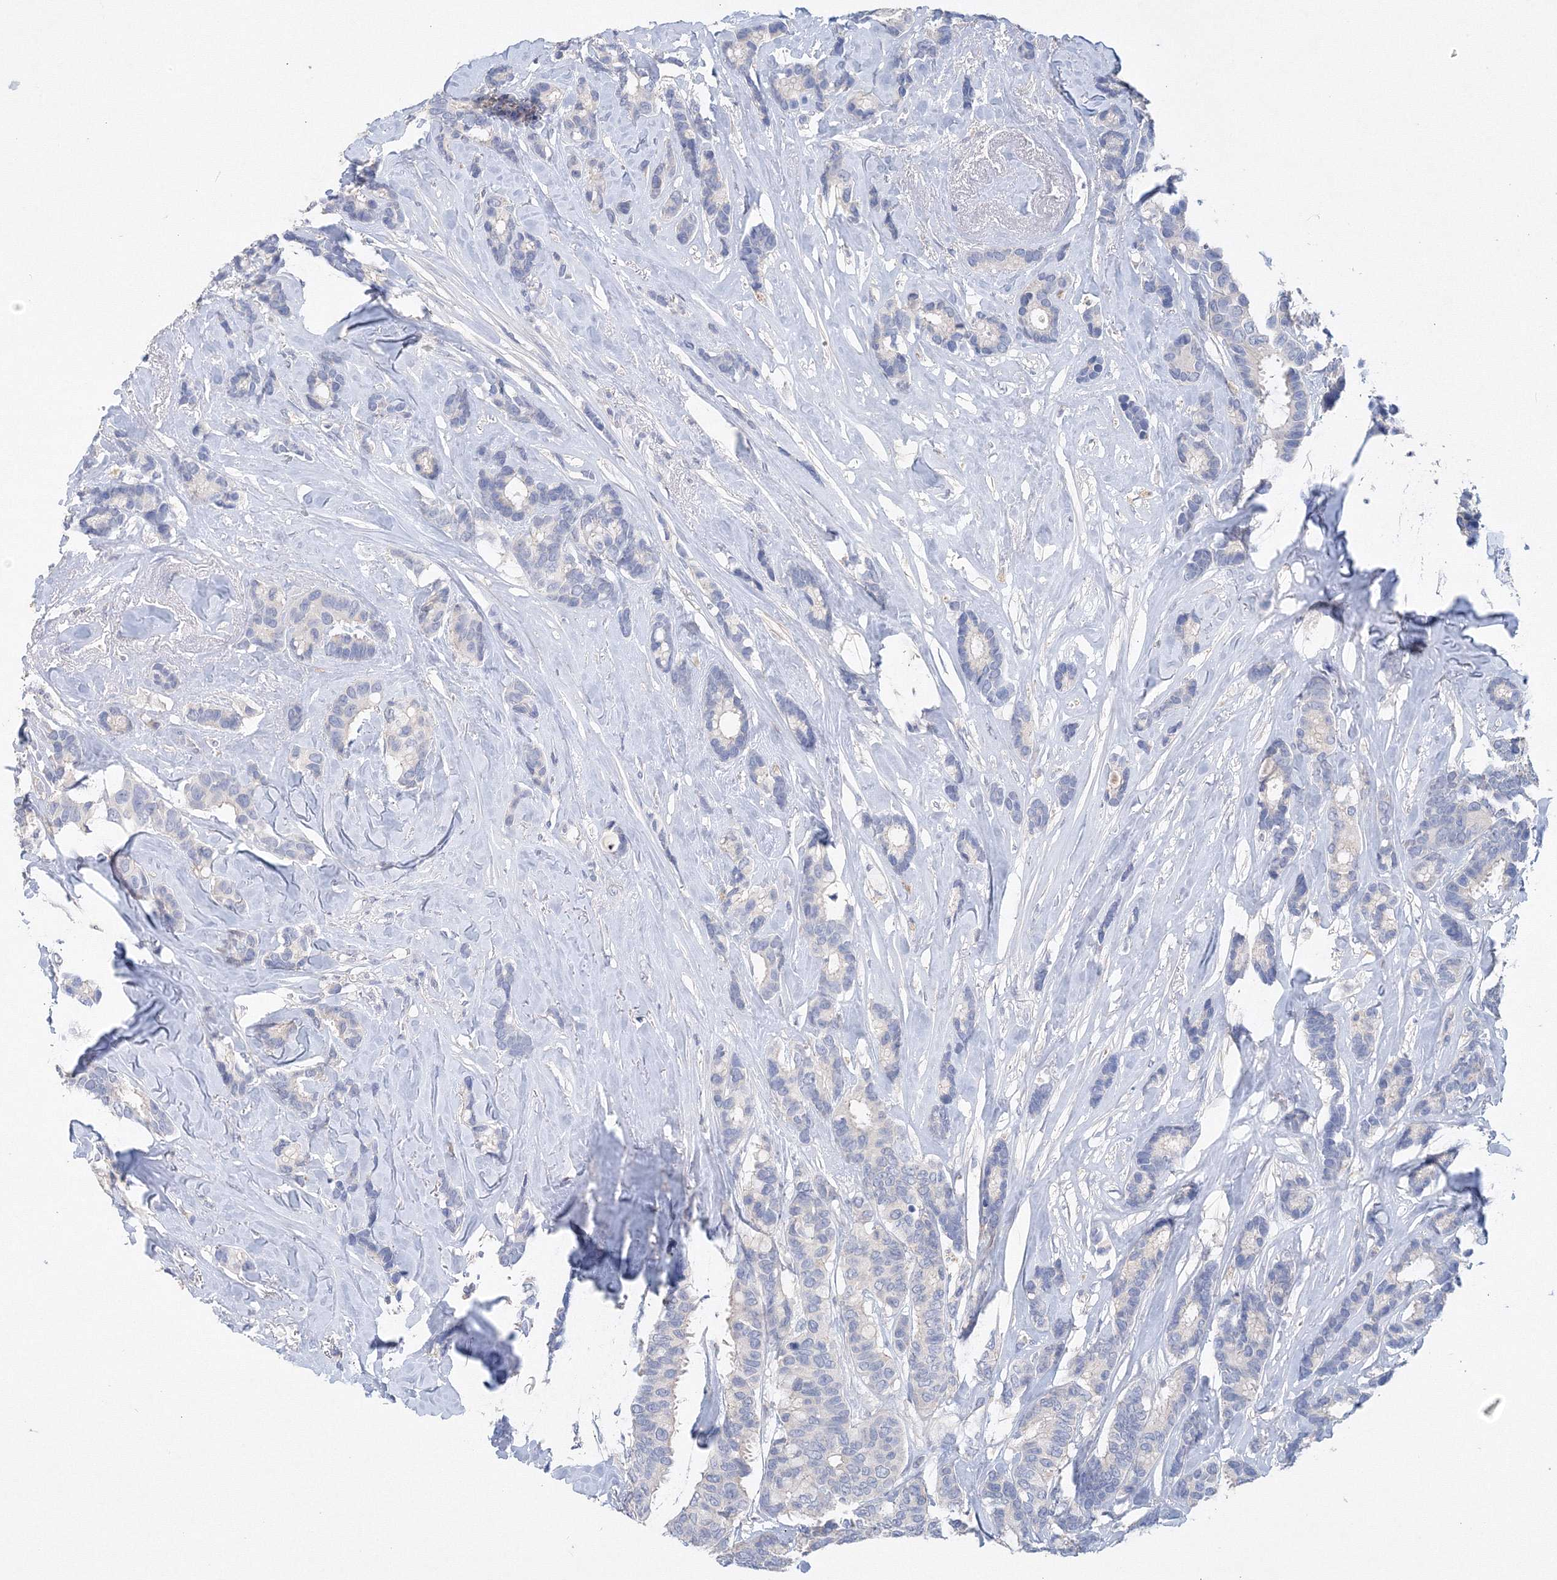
{"staining": {"intensity": "negative", "quantity": "none", "location": "none"}, "tissue": "breast cancer", "cell_type": "Tumor cells", "image_type": "cancer", "snomed": [{"axis": "morphology", "description": "Duct carcinoma"}, {"axis": "topography", "description": "Breast"}], "caption": "A high-resolution image shows IHC staining of breast cancer, which reveals no significant positivity in tumor cells.", "gene": "OSBPL6", "patient": {"sex": "female", "age": 87}}